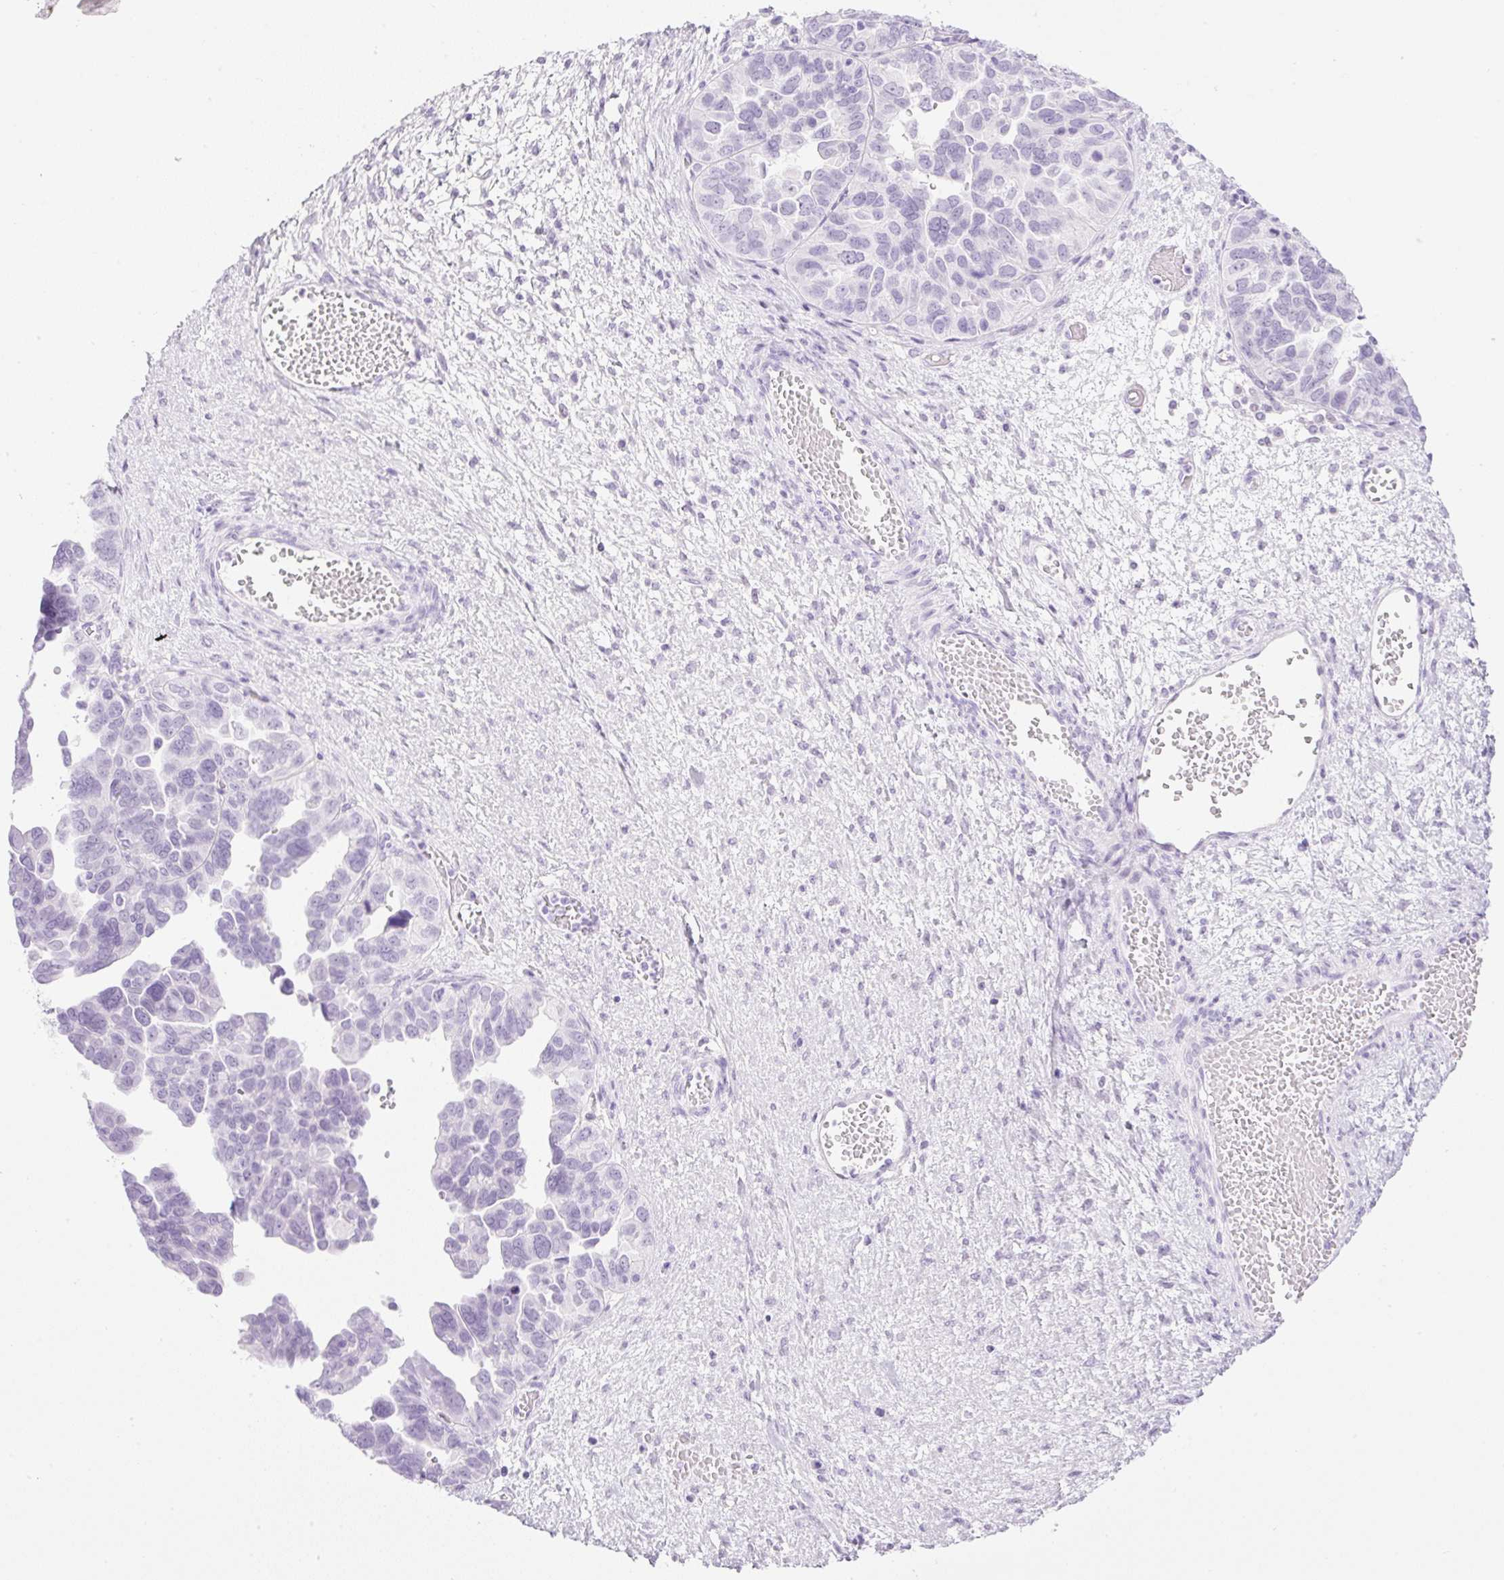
{"staining": {"intensity": "negative", "quantity": "none", "location": "none"}, "tissue": "ovarian cancer", "cell_type": "Tumor cells", "image_type": "cancer", "snomed": [{"axis": "morphology", "description": "Cystadenocarcinoma, serous, NOS"}, {"axis": "topography", "description": "Ovary"}], "caption": "Immunohistochemistry micrograph of neoplastic tissue: human ovarian cancer (serous cystadenocarcinoma) stained with DAB (3,3'-diaminobenzidine) shows no significant protein expression in tumor cells.", "gene": "SPRR4", "patient": {"sex": "female", "age": 64}}